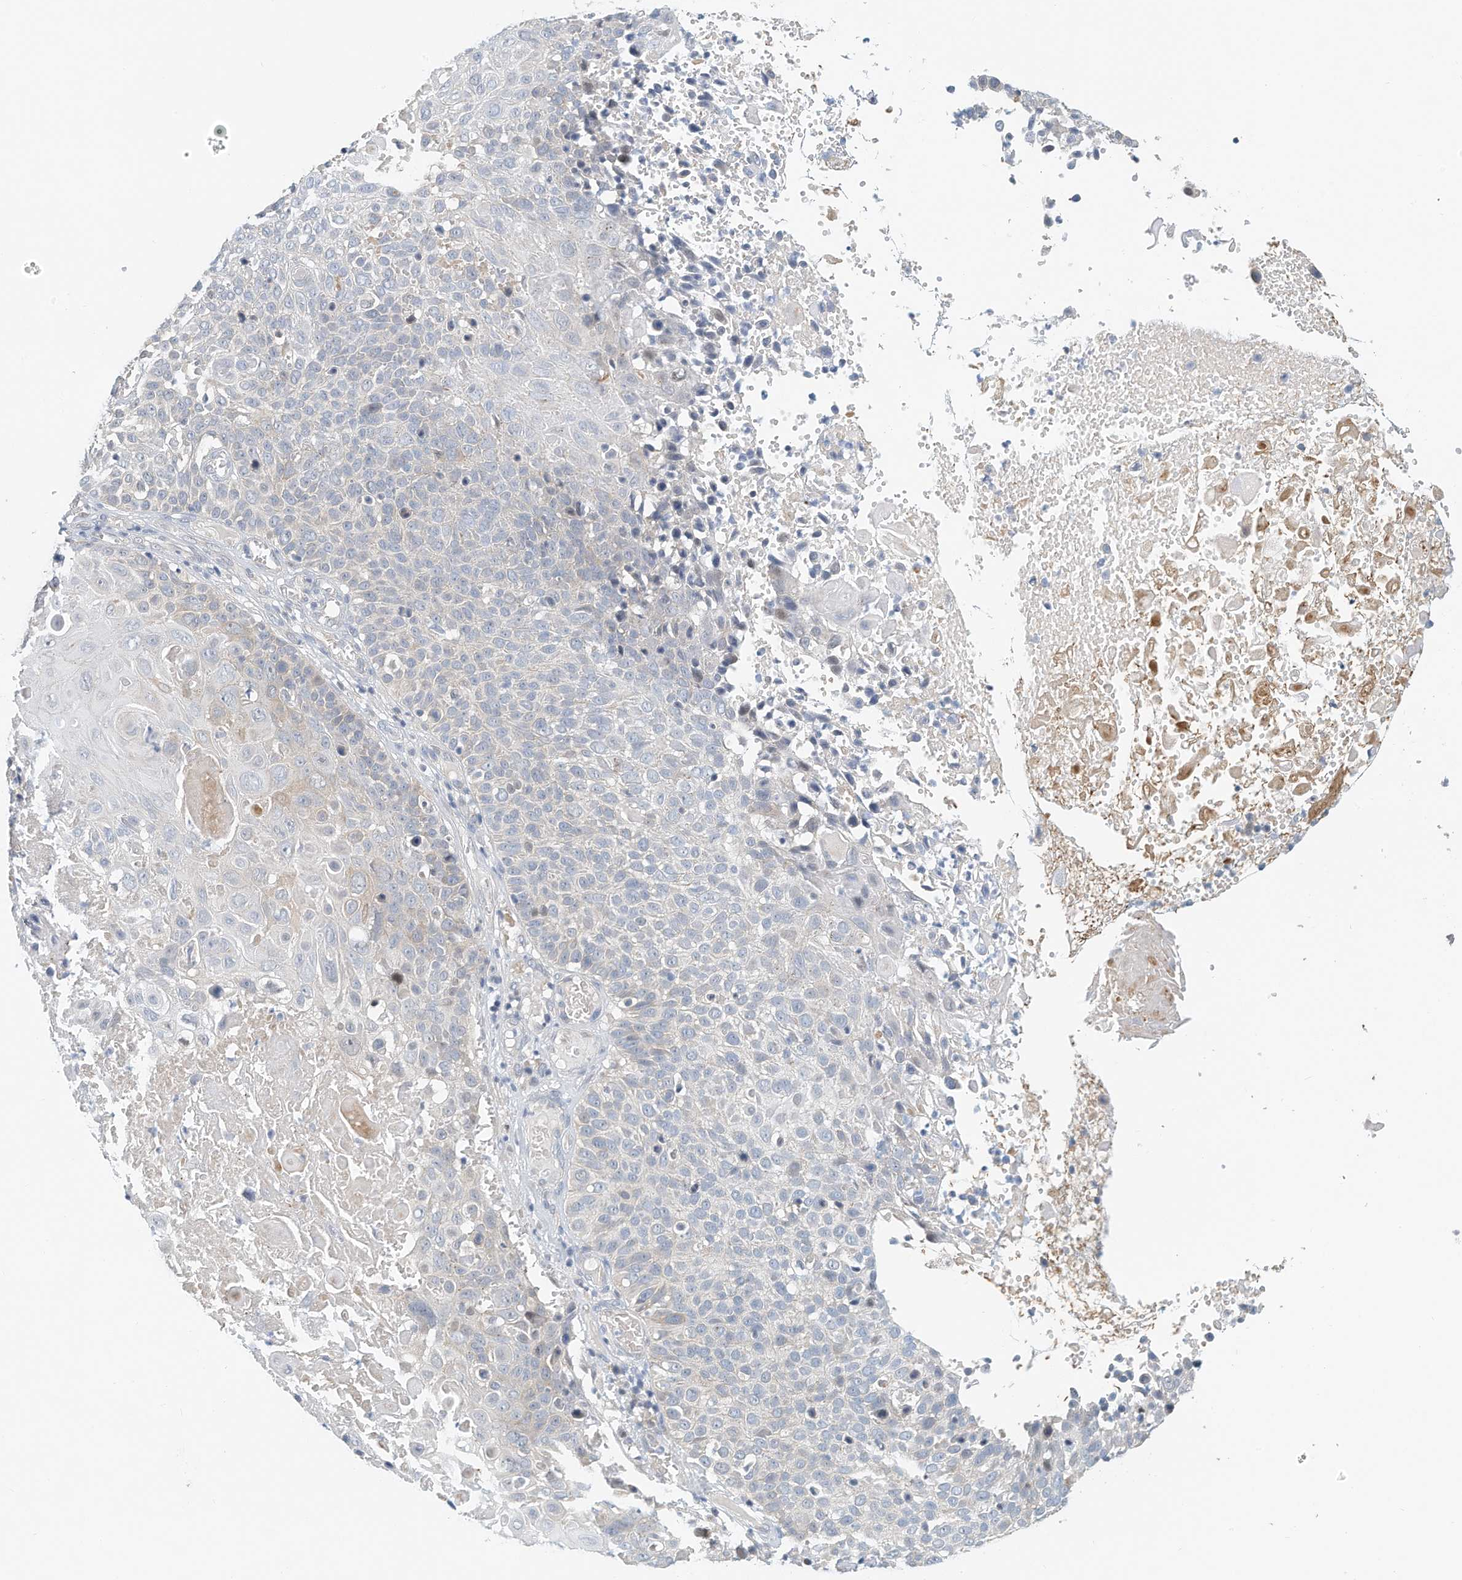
{"staining": {"intensity": "negative", "quantity": "none", "location": "none"}, "tissue": "cervical cancer", "cell_type": "Tumor cells", "image_type": "cancer", "snomed": [{"axis": "morphology", "description": "Squamous cell carcinoma, NOS"}, {"axis": "topography", "description": "Cervix"}], "caption": "An immunohistochemistry (IHC) histopathology image of cervical cancer (squamous cell carcinoma) is shown. There is no staining in tumor cells of cervical cancer (squamous cell carcinoma).", "gene": "ARHGAP28", "patient": {"sex": "female", "age": 74}}